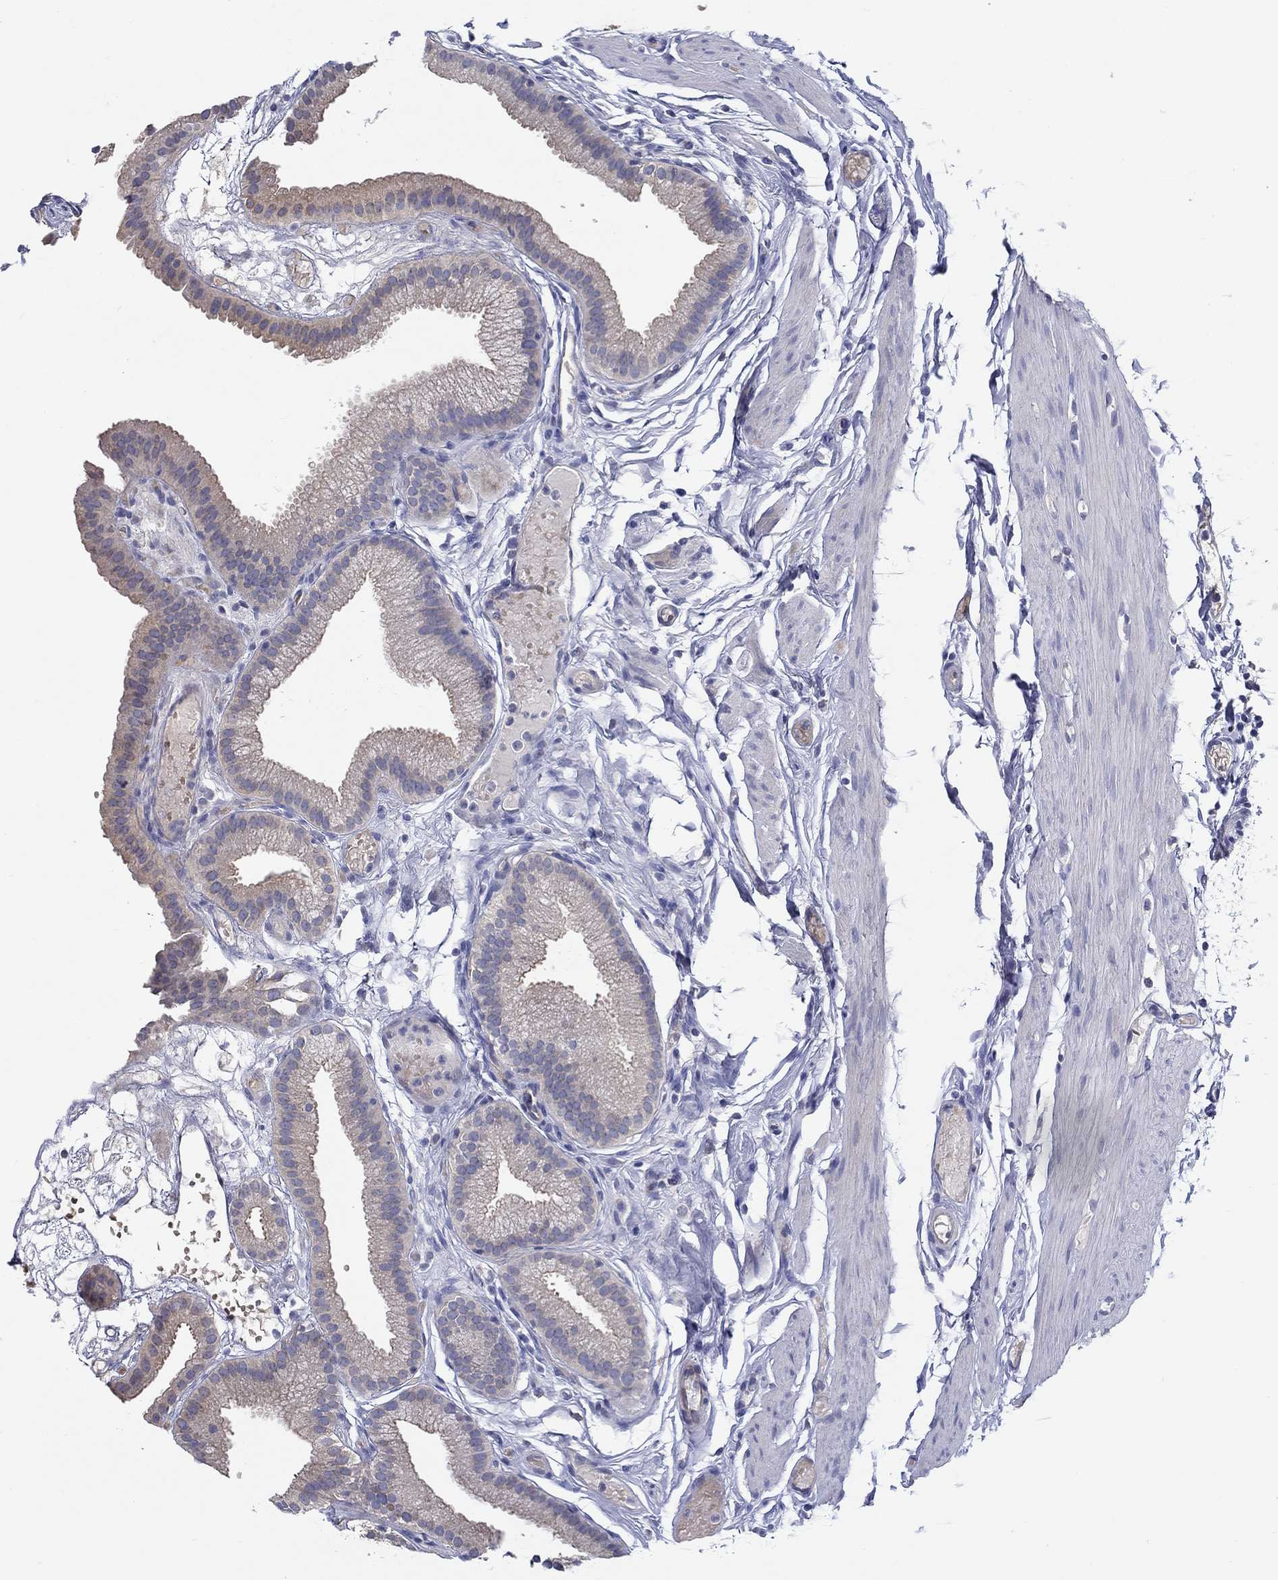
{"staining": {"intensity": "weak", "quantity": "25%-75%", "location": "cytoplasmic/membranous"}, "tissue": "gallbladder", "cell_type": "Glandular cells", "image_type": "normal", "snomed": [{"axis": "morphology", "description": "Normal tissue, NOS"}, {"axis": "topography", "description": "Gallbladder"}], "caption": "This is an image of IHC staining of normal gallbladder, which shows weak staining in the cytoplasmic/membranous of glandular cells.", "gene": "ERMP1", "patient": {"sex": "female", "age": 45}}